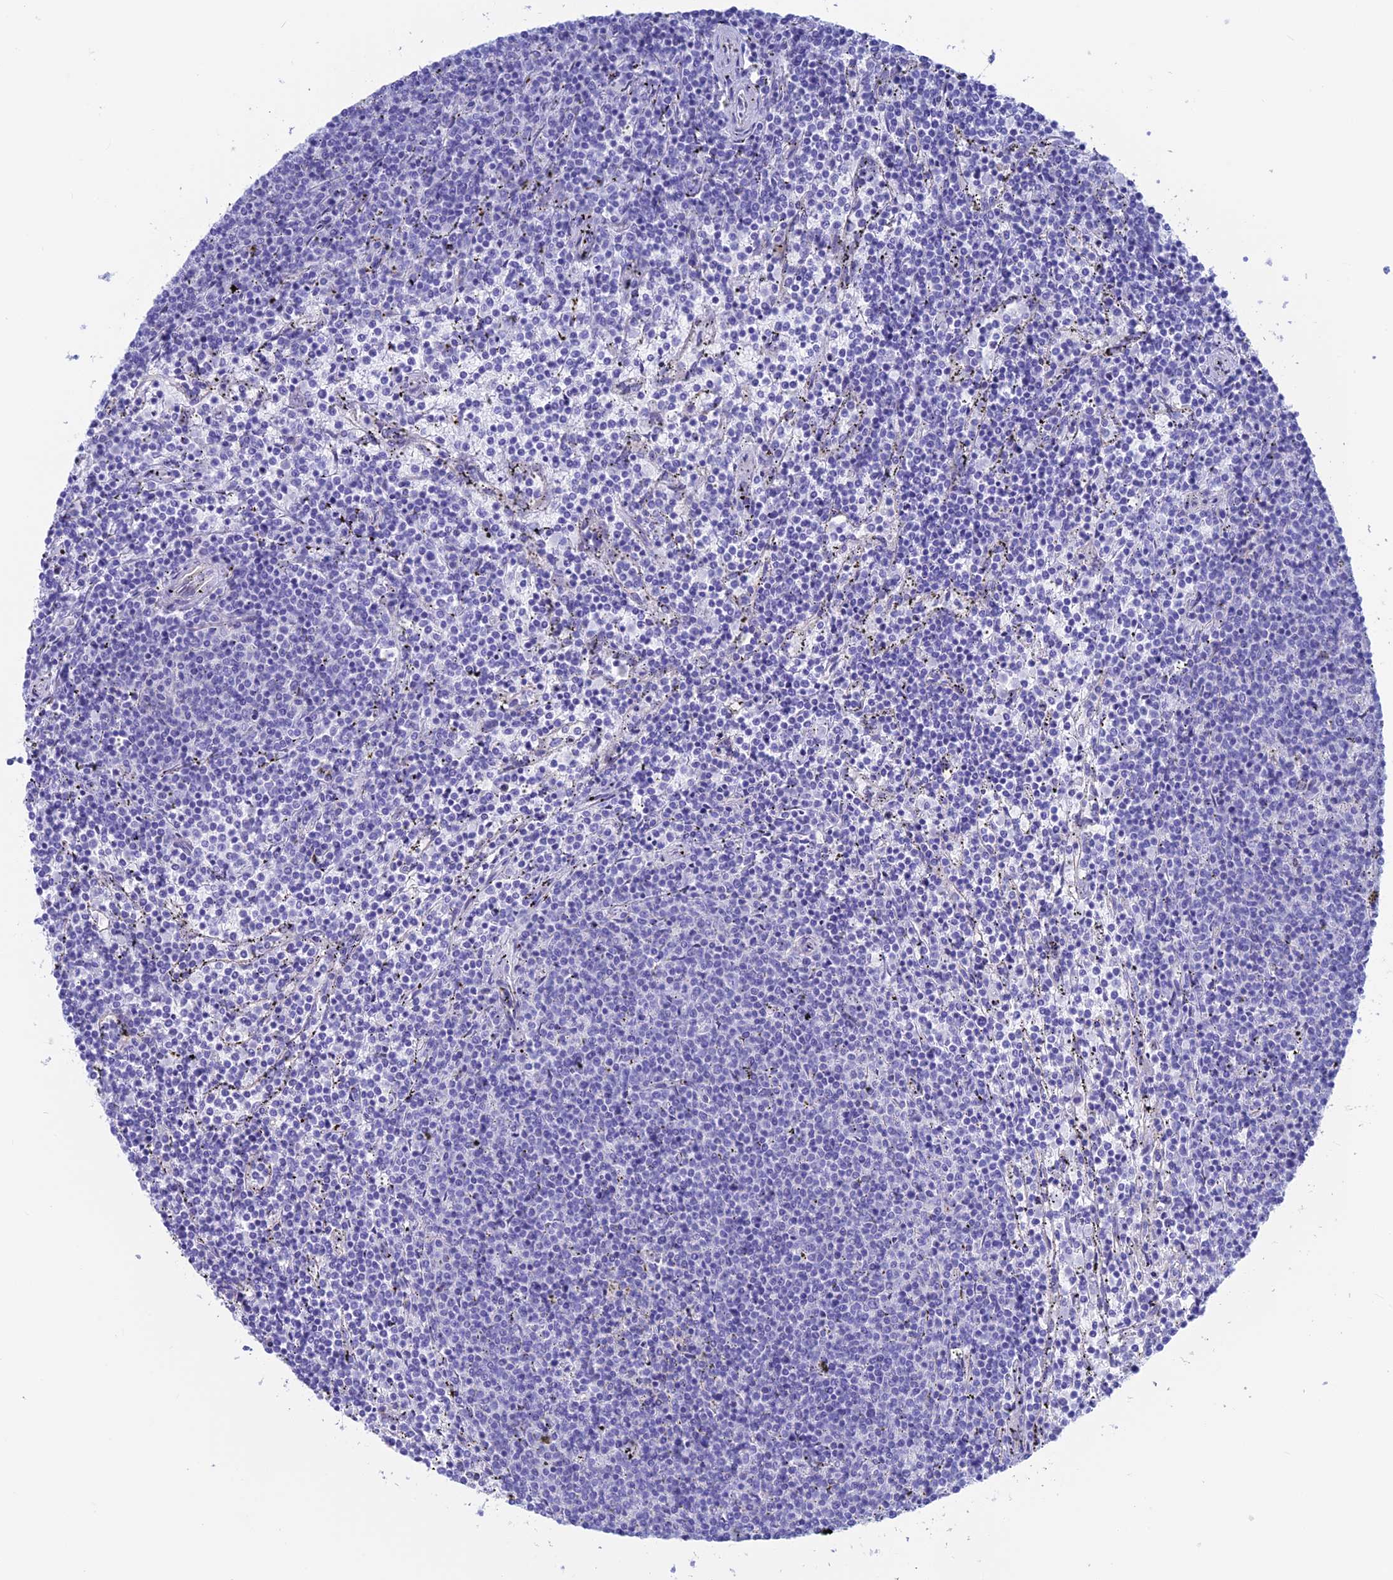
{"staining": {"intensity": "negative", "quantity": "none", "location": "none"}, "tissue": "lymphoma", "cell_type": "Tumor cells", "image_type": "cancer", "snomed": [{"axis": "morphology", "description": "Malignant lymphoma, non-Hodgkin's type, Low grade"}, {"axis": "topography", "description": "Spleen"}], "caption": "Immunohistochemistry of human lymphoma reveals no expression in tumor cells.", "gene": "GNGT2", "patient": {"sex": "female", "age": 50}}